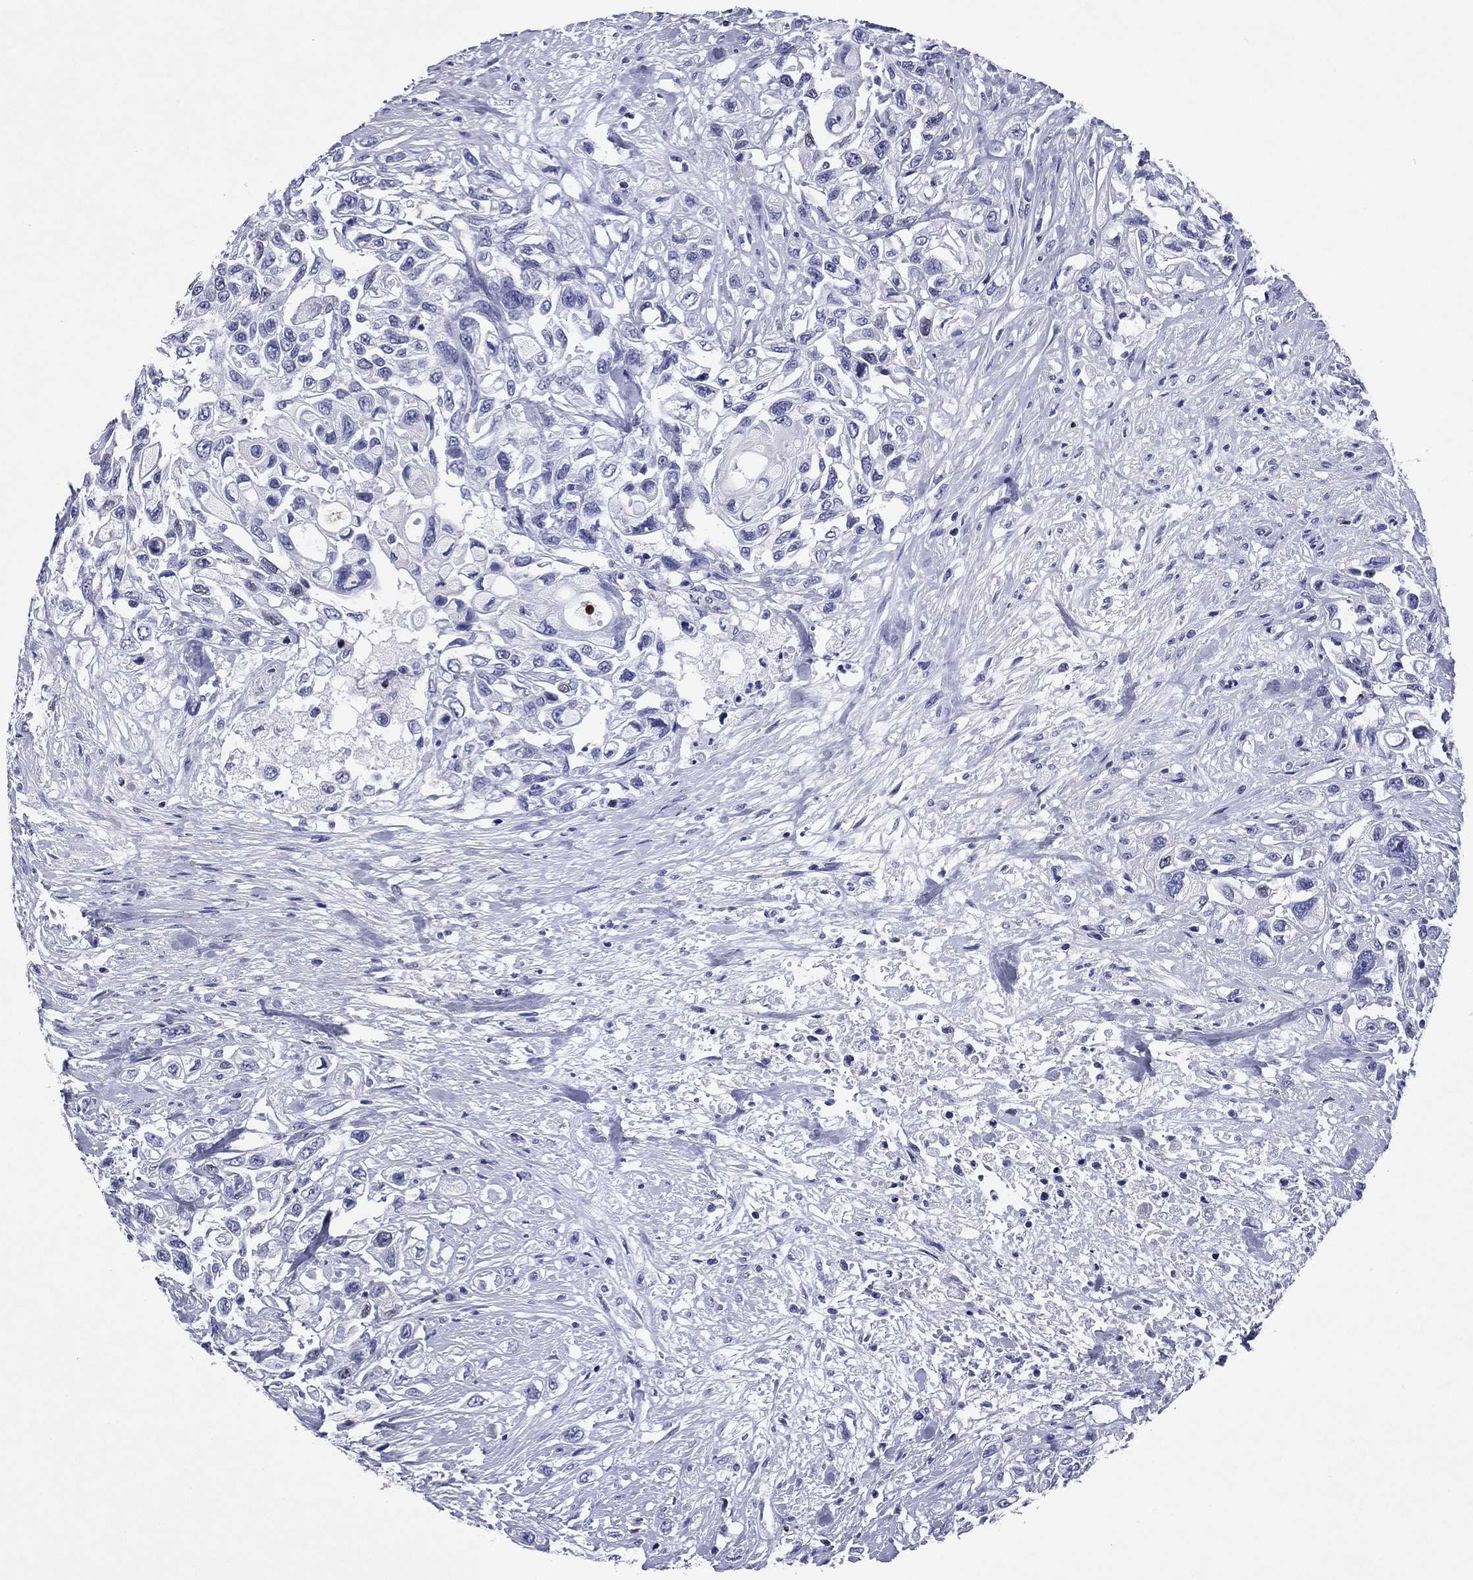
{"staining": {"intensity": "negative", "quantity": "none", "location": "none"}, "tissue": "urothelial cancer", "cell_type": "Tumor cells", "image_type": "cancer", "snomed": [{"axis": "morphology", "description": "Urothelial carcinoma, High grade"}, {"axis": "topography", "description": "Urinary bladder"}], "caption": "Histopathology image shows no protein expression in tumor cells of urothelial cancer tissue. (Stains: DAB (3,3'-diaminobenzidine) immunohistochemistry (IHC) with hematoxylin counter stain, Microscopy: brightfield microscopy at high magnification).", "gene": "GZMK", "patient": {"sex": "female", "age": 56}}